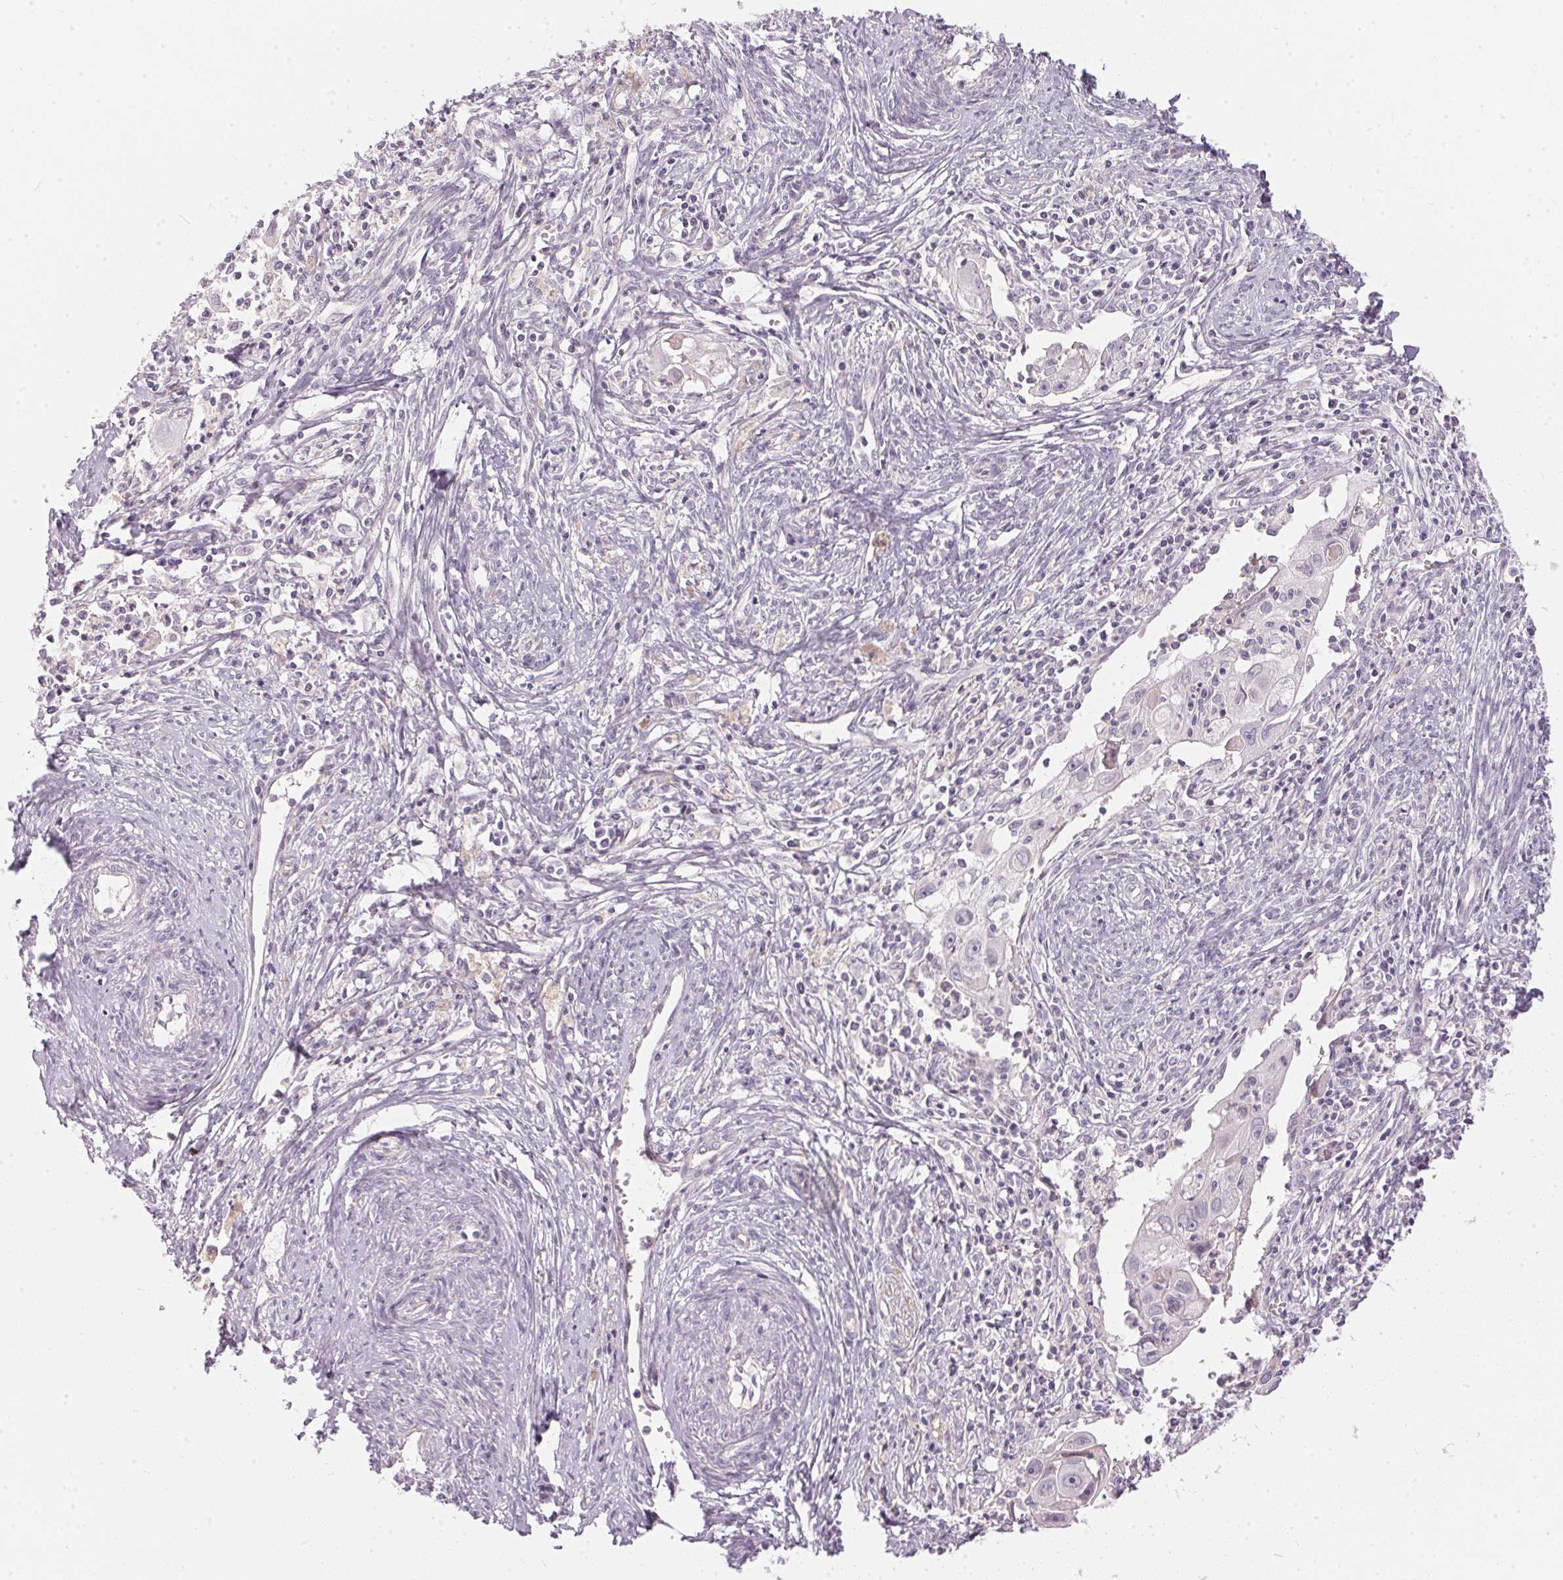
{"staining": {"intensity": "negative", "quantity": "none", "location": "none"}, "tissue": "cervical cancer", "cell_type": "Tumor cells", "image_type": "cancer", "snomed": [{"axis": "morphology", "description": "Squamous cell carcinoma, NOS"}, {"axis": "topography", "description": "Cervix"}], "caption": "An immunohistochemistry histopathology image of cervical cancer (squamous cell carcinoma) is shown. There is no staining in tumor cells of cervical cancer (squamous cell carcinoma). The staining was performed using DAB to visualize the protein expression in brown, while the nuclei were stained in blue with hematoxylin (Magnification: 20x).", "gene": "GDAP1L1", "patient": {"sex": "female", "age": 30}}